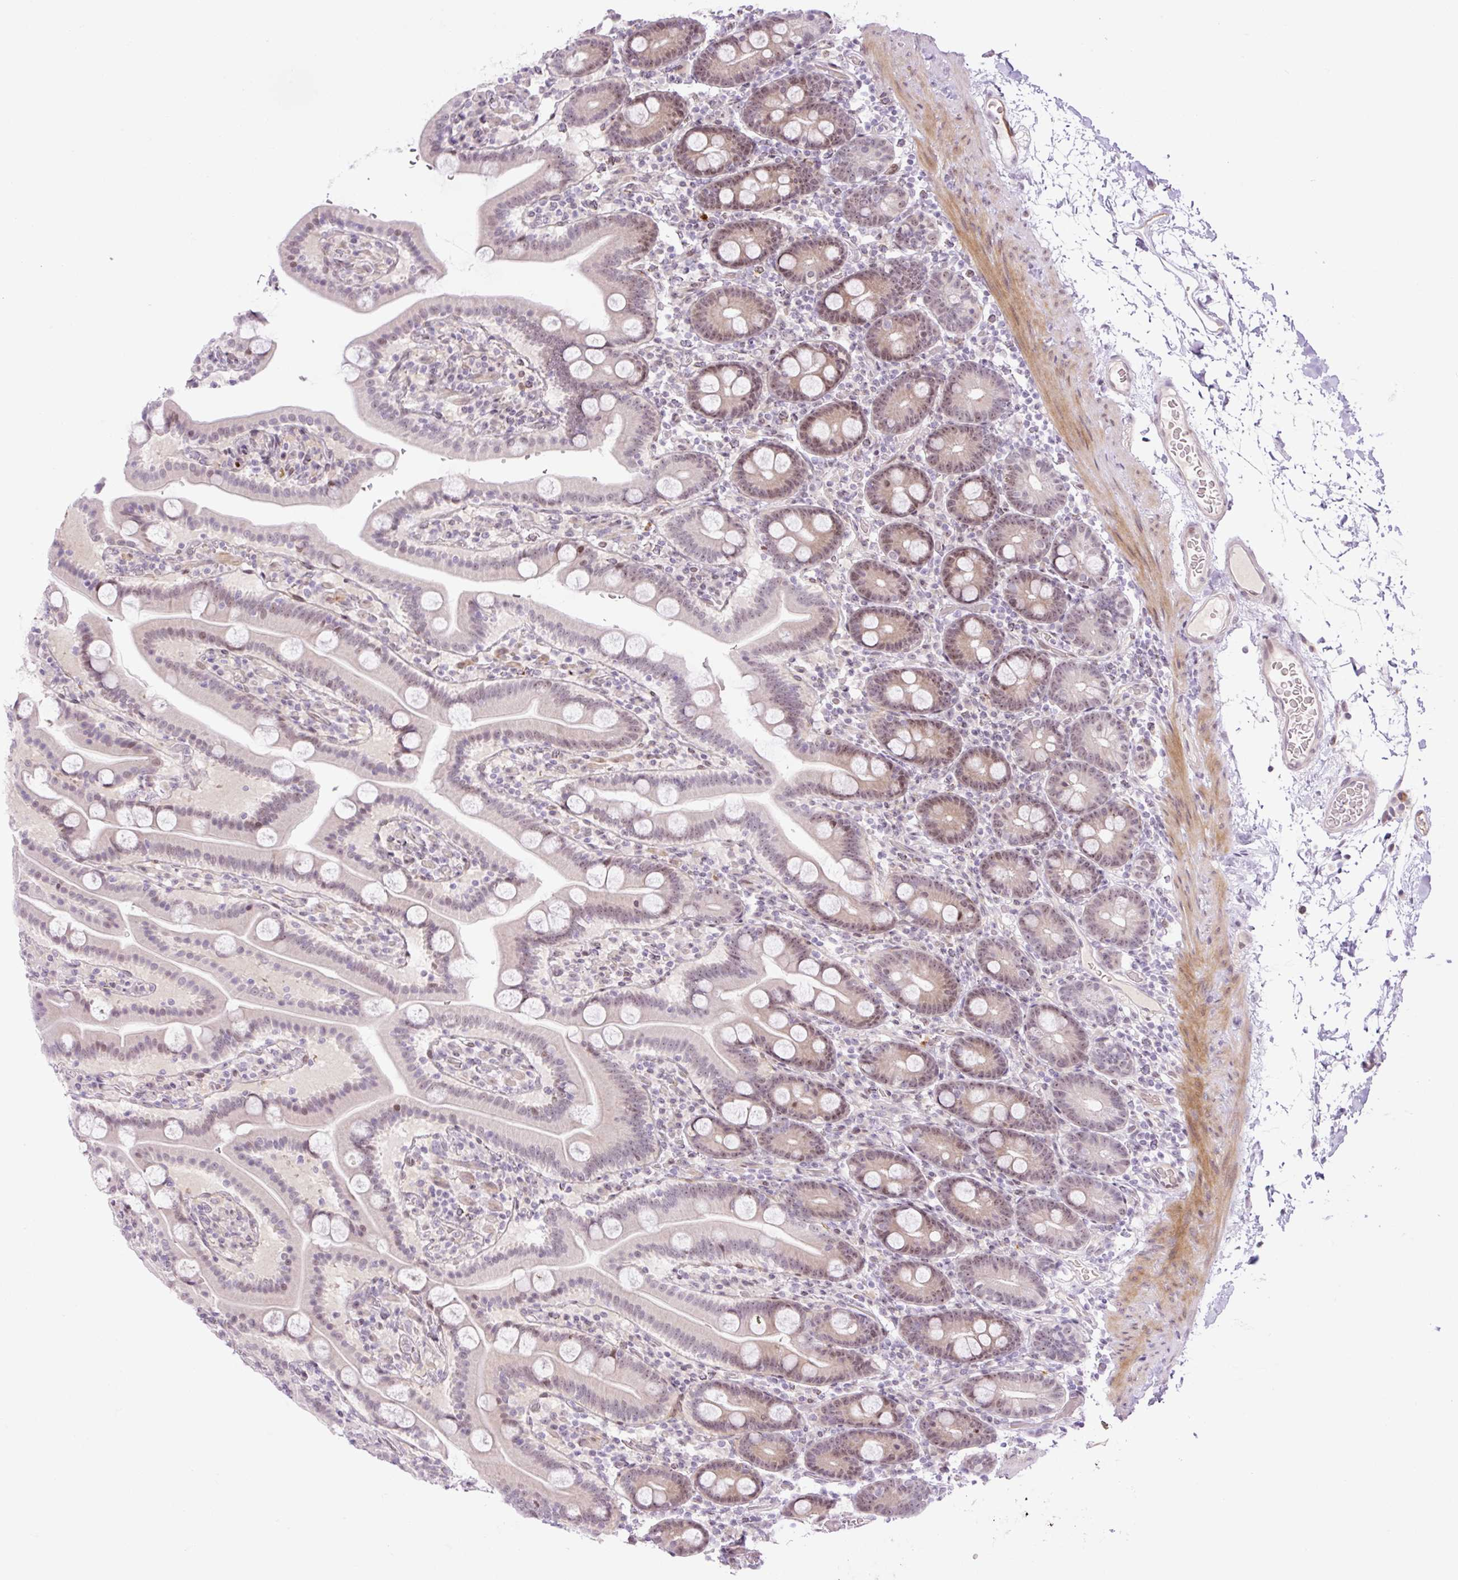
{"staining": {"intensity": "moderate", "quantity": "25%-75%", "location": "cytoplasmic/membranous,nuclear"}, "tissue": "duodenum", "cell_type": "Glandular cells", "image_type": "normal", "snomed": [{"axis": "morphology", "description": "Normal tissue, NOS"}, {"axis": "topography", "description": "Duodenum"}], "caption": "Brown immunohistochemical staining in normal human duodenum shows moderate cytoplasmic/membranous,nuclear staining in approximately 25%-75% of glandular cells. (Brightfield microscopy of DAB IHC at high magnification).", "gene": "ENSG00000268750", "patient": {"sex": "male", "age": 55}}